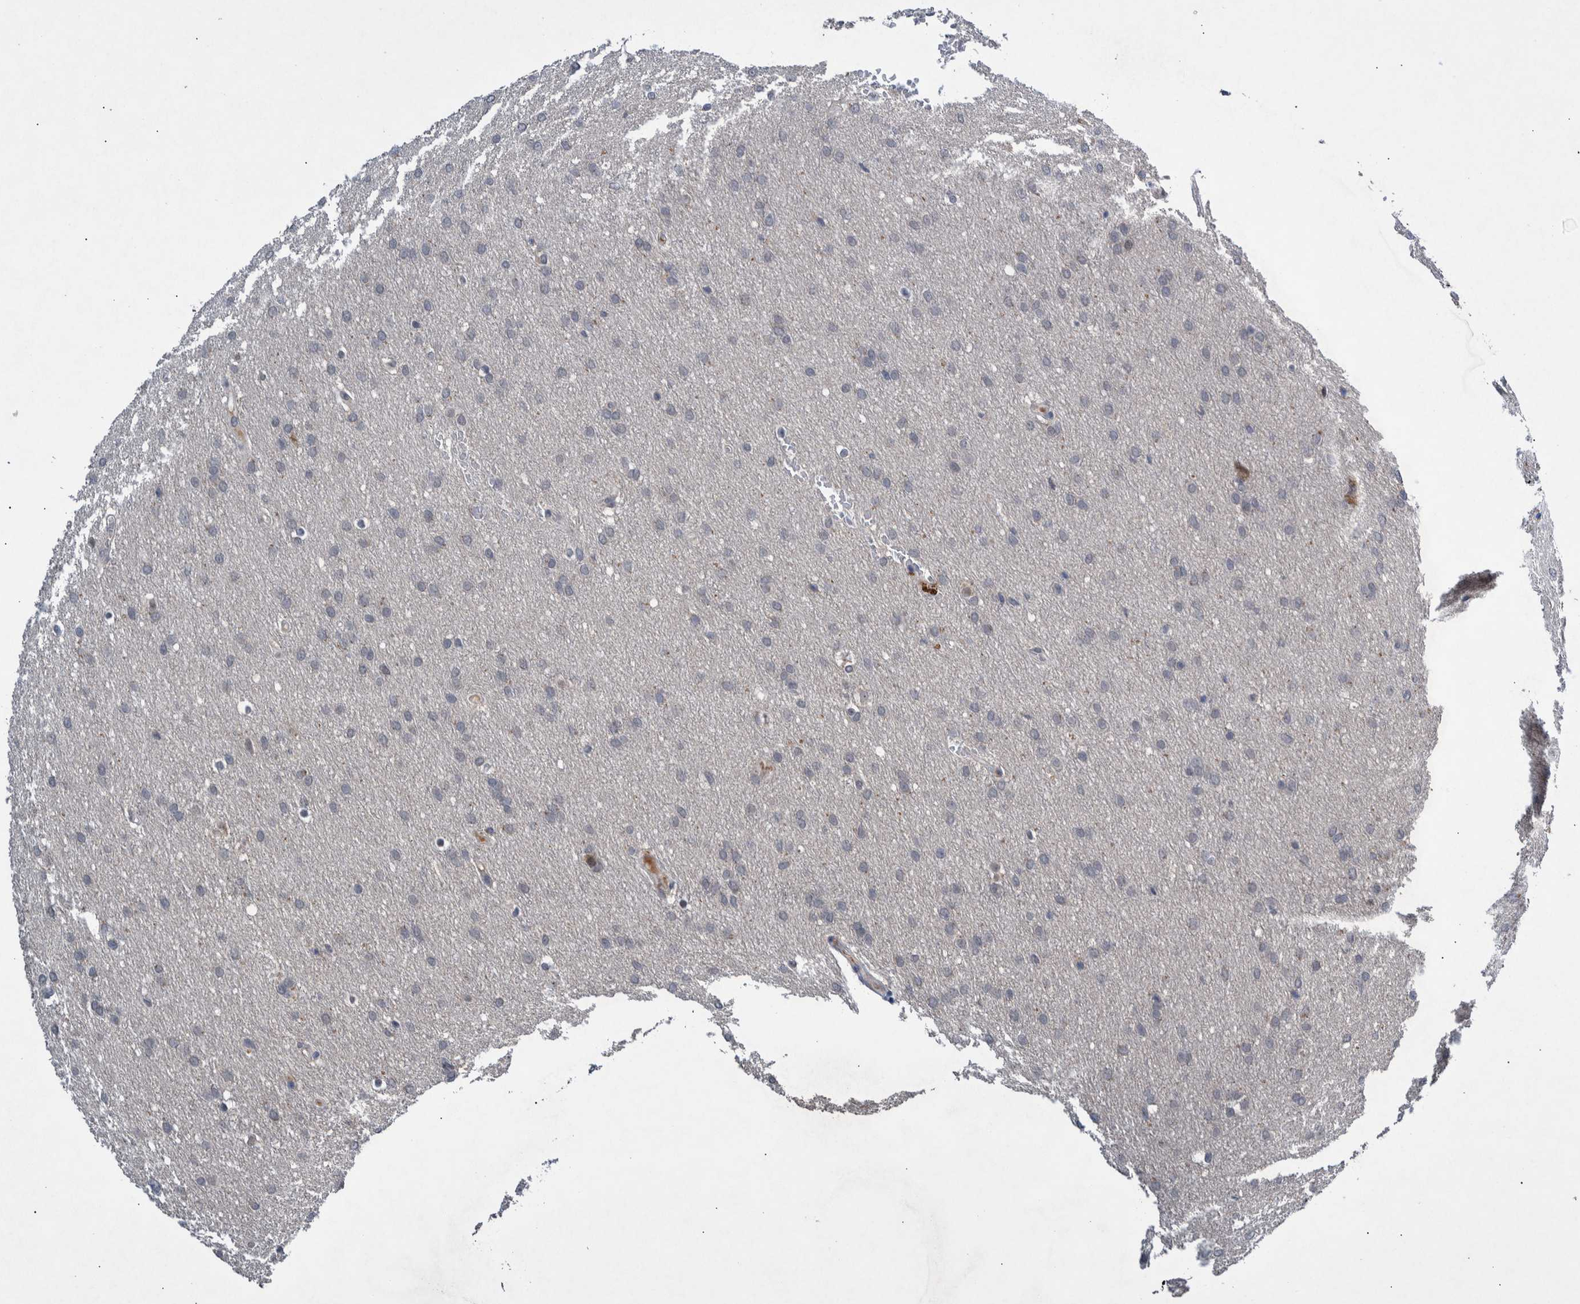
{"staining": {"intensity": "negative", "quantity": "none", "location": "none"}, "tissue": "glioma", "cell_type": "Tumor cells", "image_type": "cancer", "snomed": [{"axis": "morphology", "description": "Glioma, malignant, Low grade"}, {"axis": "topography", "description": "Brain"}], "caption": "DAB (3,3'-diaminobenzidine) immunohistochemical staining of human glioma displays no significant expression in tumor cells.", "gene": "ESRP1", "patient": {"sex": "female", "age": 37}}